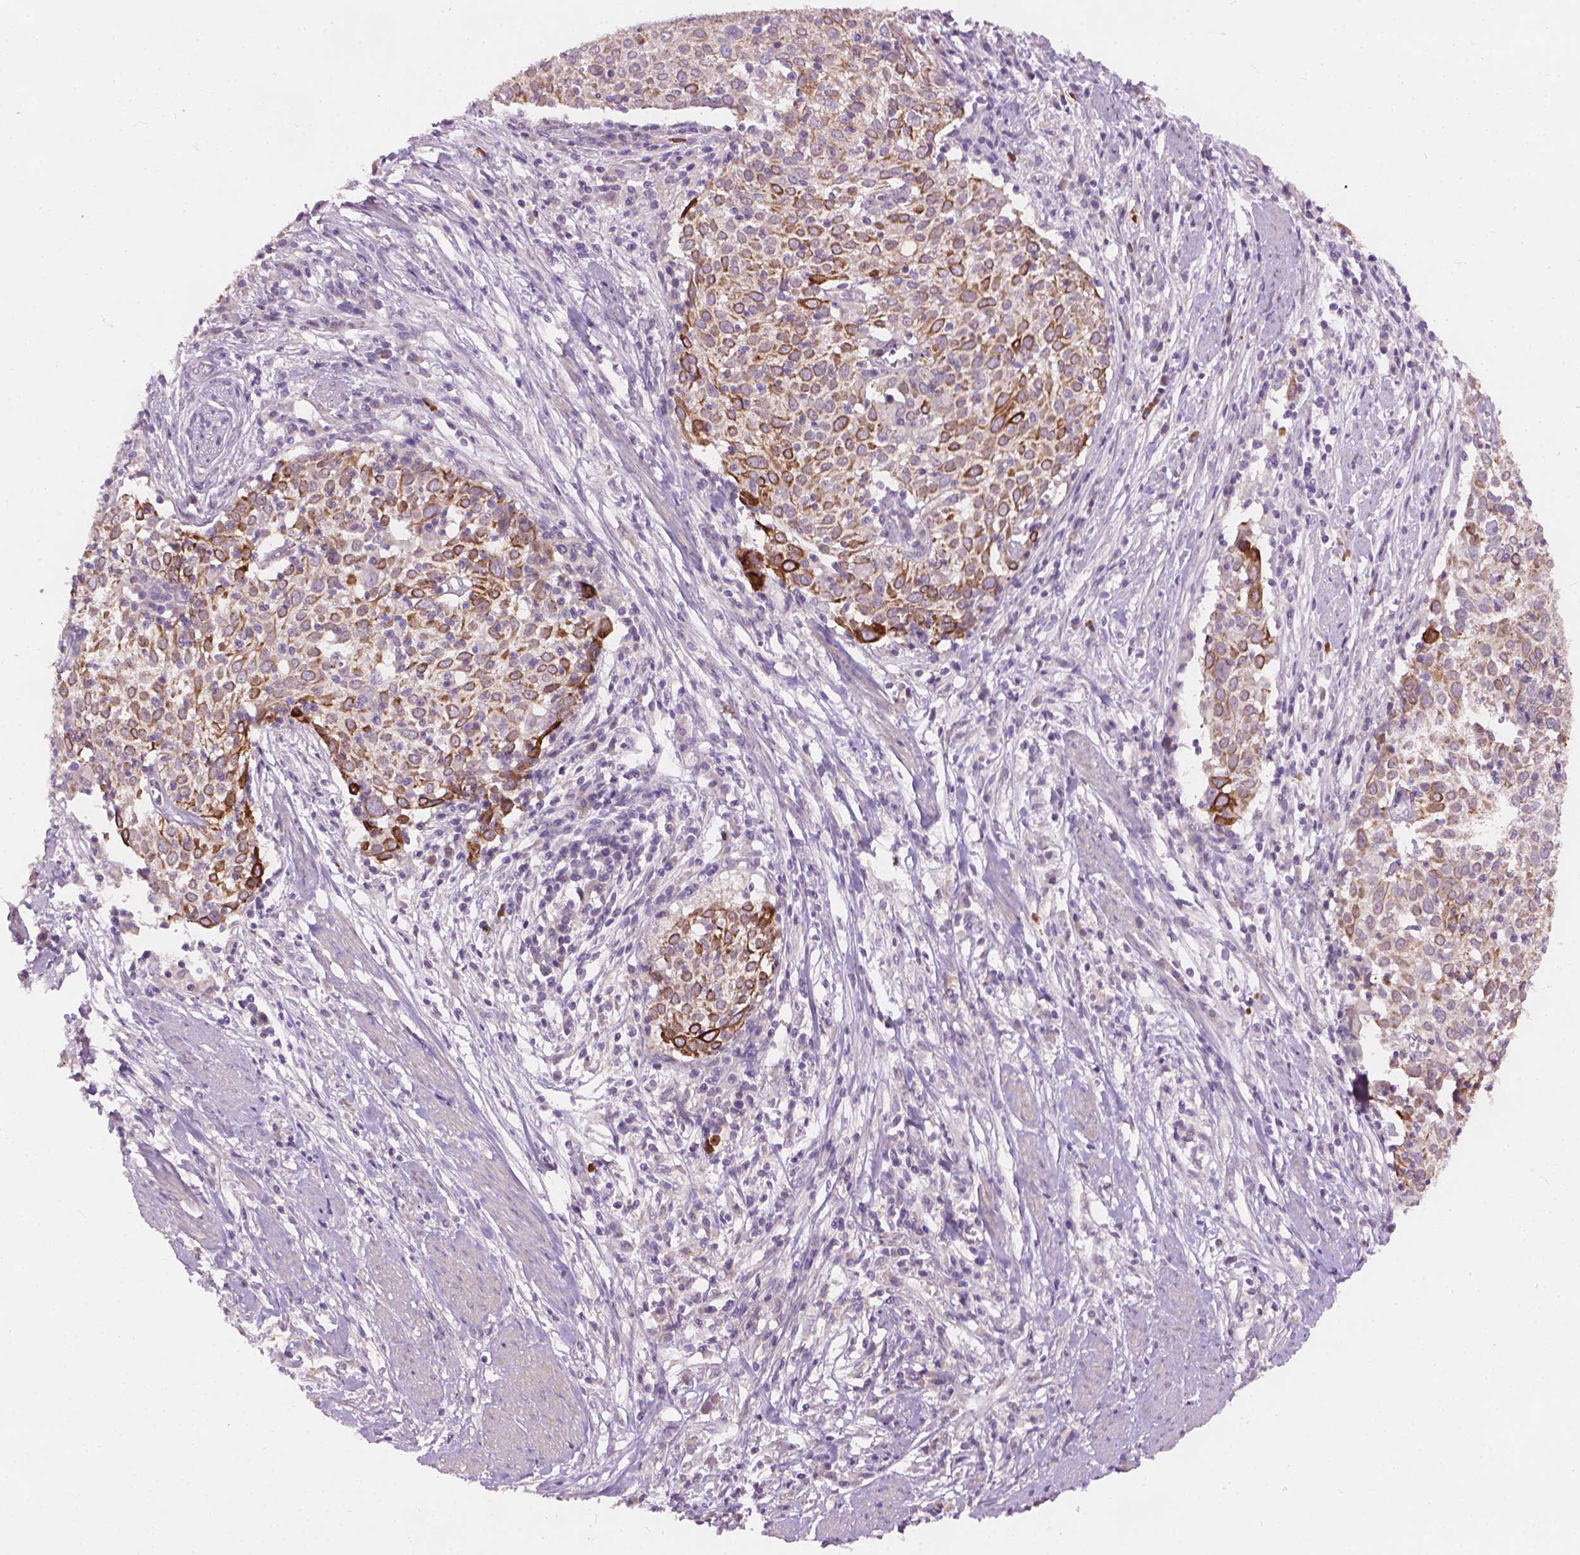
{"staining": {"intensity": "moderate", "quantity": "25%-75%", "location": "cytoplasmic/membranous"}, "tissue": "cervical cancer", "cell_type": "Tumor cells", "image_type": "cancer", "snomed": [{"axis": "morphology", "description": "Squamous cell carcinoma, NOS"}, {"axis": "topography", "description": "Cervix"}], "caption": "IHC histopathology image of squamous cell carcinoma (cervical) stained for a protein (brown), which exhibits medium levels of moderate cytoplasmic/membranous staining in approximately 25%-75% of tumor cells.", "gene": "KRT17", "patient": {"sex": "female", "age": 39}}